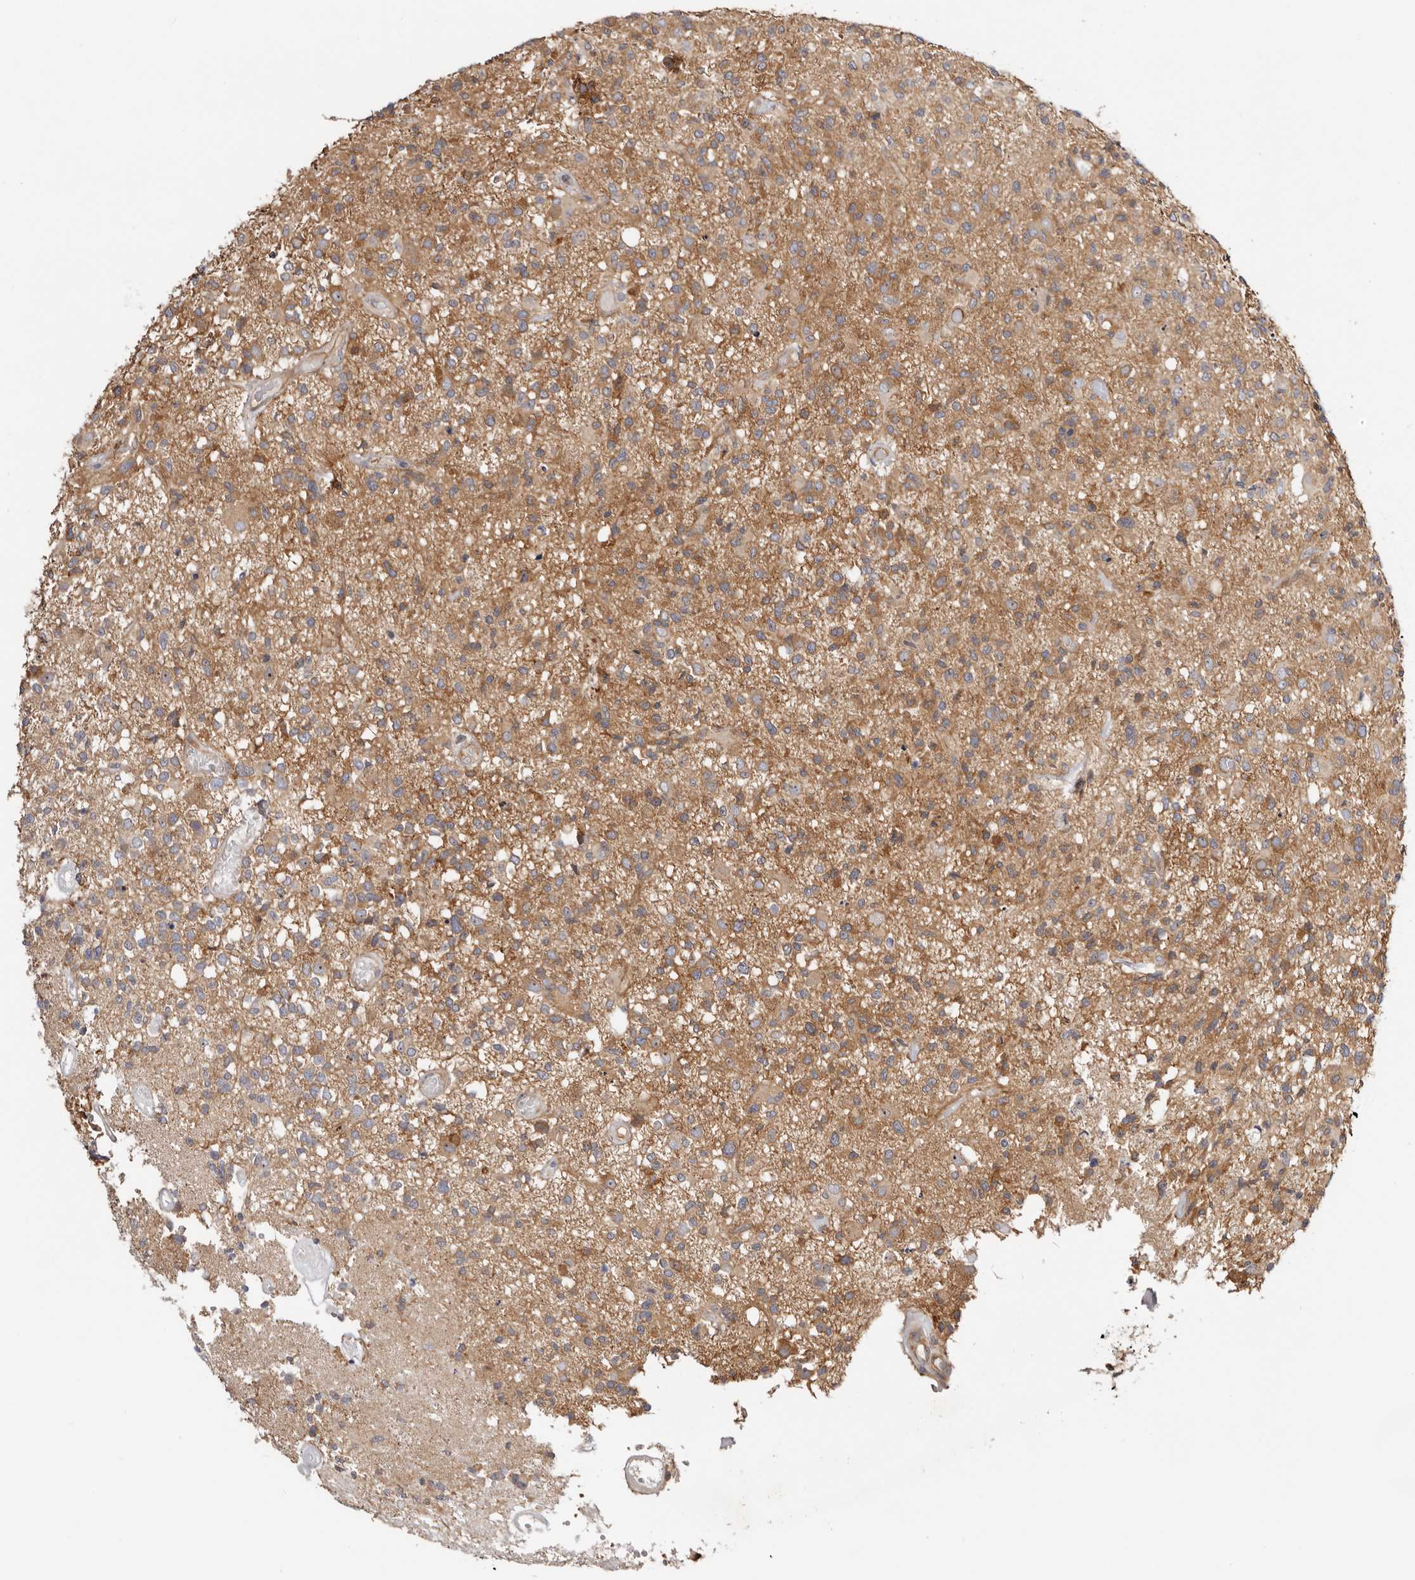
{"staining": {"intensity": "moderate", "quantity": ">75%", "location": "cytoplasmic/membranous"}, "tissue": "glioma", "cell_type": "Tumor cells", "image_type": "cancer", "snomed": [{"axis": "morphology", "description": "Glioma, malignant, High grade"}, {"axis": "morphology", "description": "Glioblastoma, NOS"}, {"axis": "topography", "description": "Brain"}], "caption": "IHC staining of high-grade glioma (malignant), which demonstrates medium levels of moderate cytoplasmic/membranous staining in about >75% of tumor cells indicating moderate cytoplasmic/membranous protein expression. The staining was performed using DAB (brown) for protein detection and nuclei were counterstained in hematoxylin (blue).", "gene": "PANK4", "patient": {"sex": "male", "age": 60}}